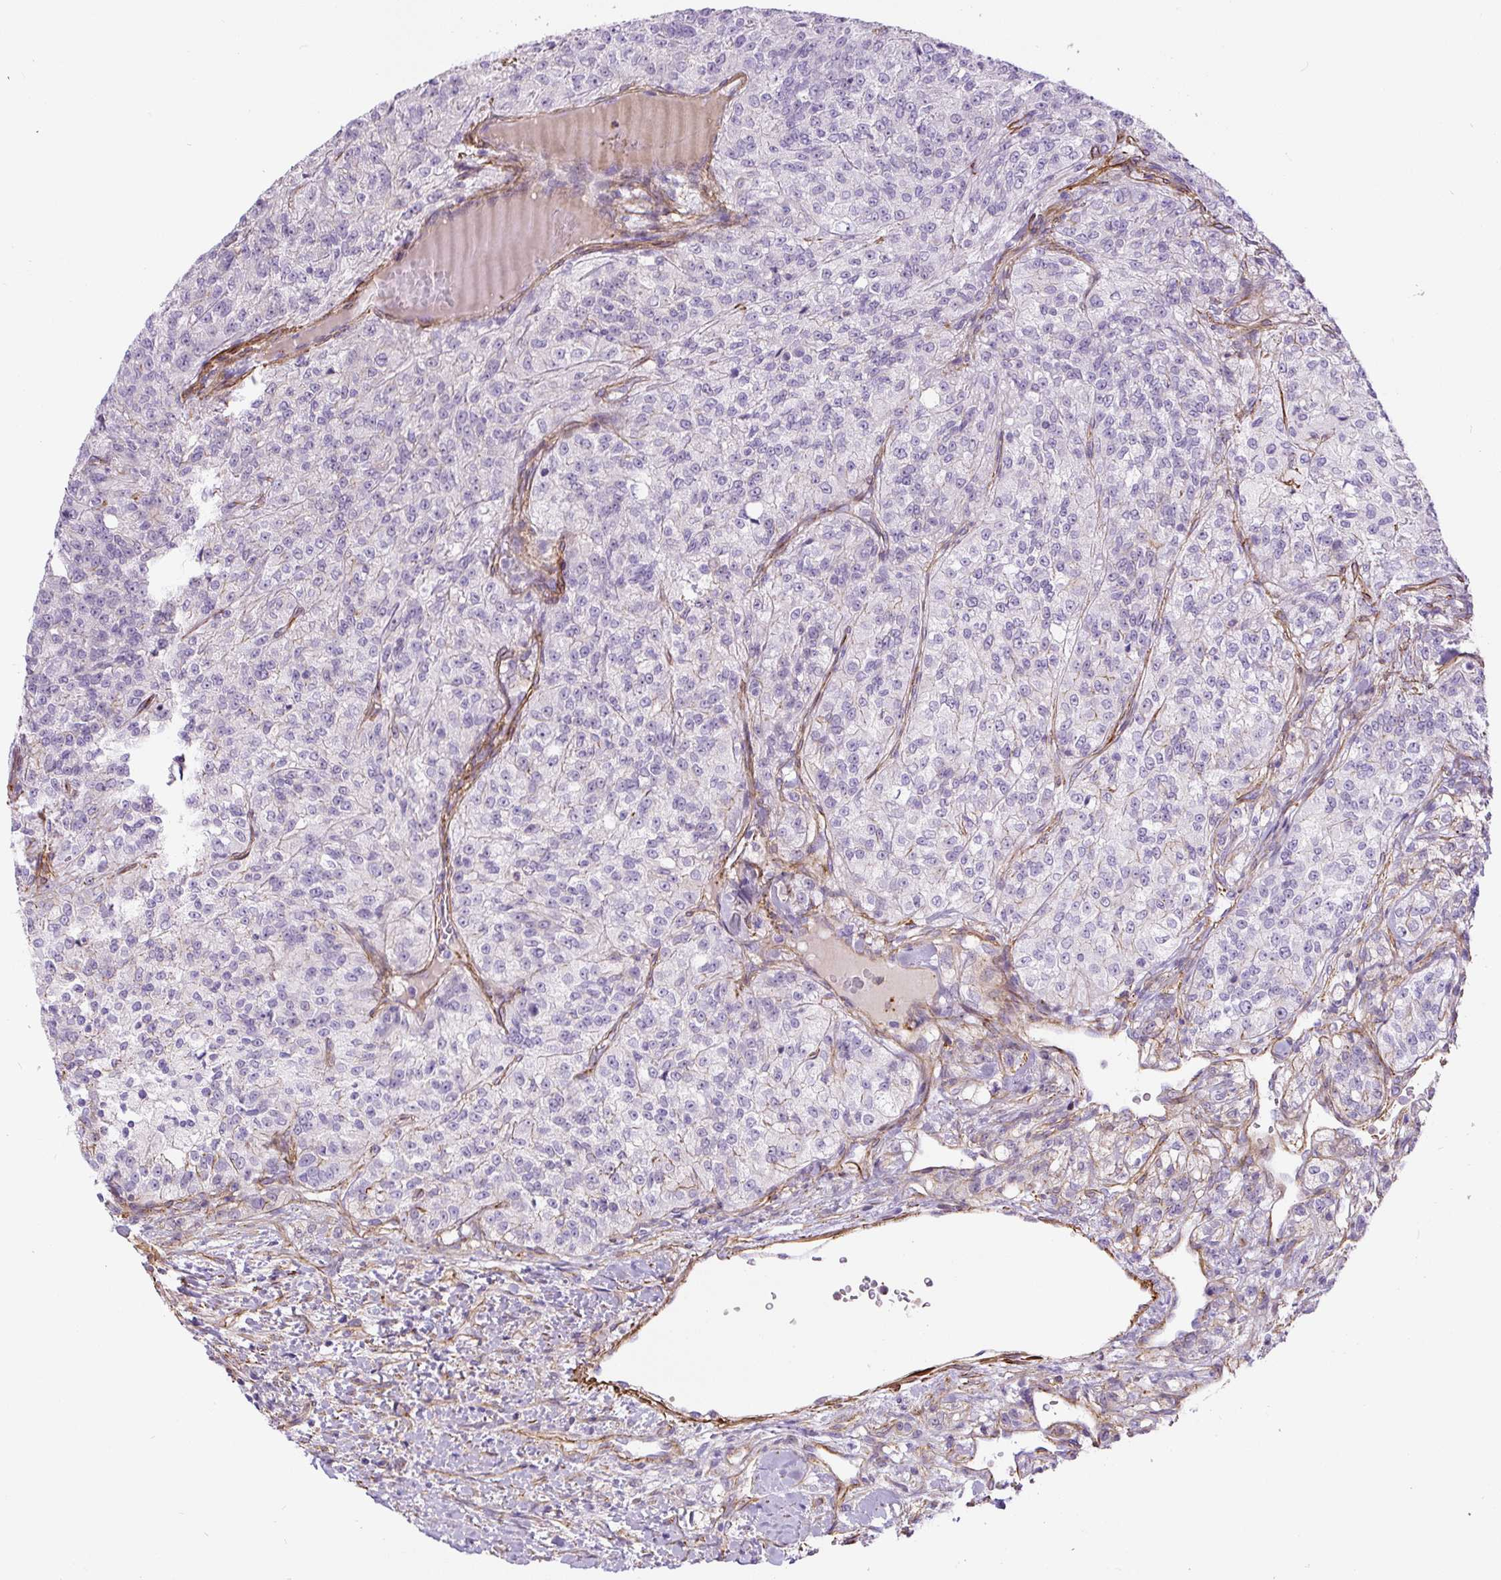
{"staining": {"intensity": "negative", "quantity": "none", "location": "none"}, "tissue": "renal cancer", "cell_type": "Tumor cells", "image_type": "cancer", "snomed": [{"axis": "morphology", "description": "Adenocarcinoma, NOS"}, {"axis": "topography", "description": "Kidney"}], "caption": "DAB immunohistochemical staining of human renal adenocarcinoma shows no significant positivity in tumor cells.", "gene": "B3GALT5", "patient": {"sex": "female", "age": 63}}